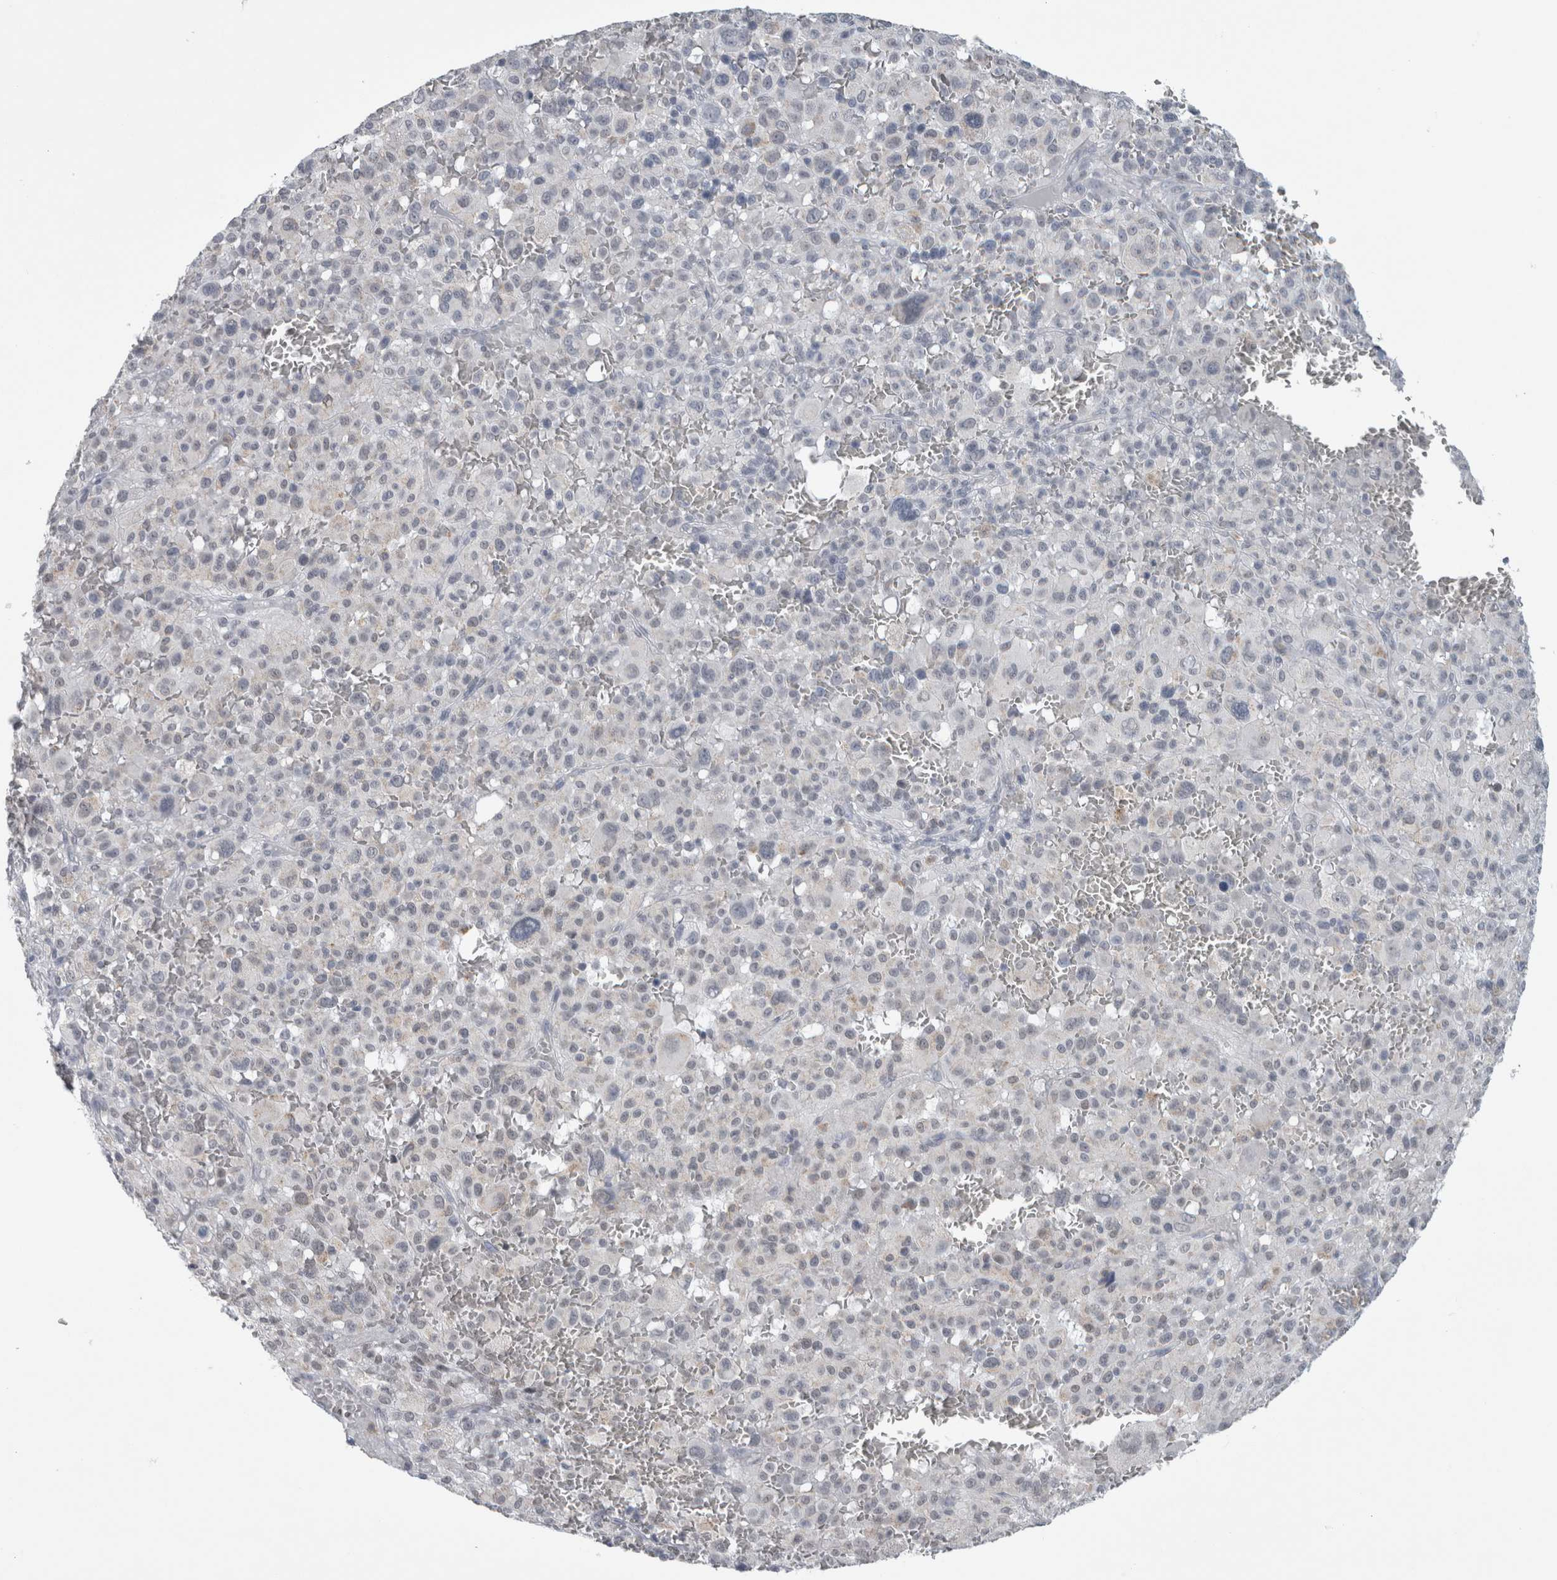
{"staining": {"intensity": "negative", "quantity": "none", "location": "none"}, "tissue": "melanoma", "cell_type": "Tumor cells", "image_type": "cancer", "snomed": [{"axis": "morphology", "description": "Malignant melanoma, Metastatic site"}, {"axis": "topography", "description": "Skin"}], "caption": "IHC histopathology image of human melanoma stained for a protein (brown), which demonstrates no positivity in tumor cells.", "gene": "PLIN1", "patient": {"sex": "female", "age": 74}}